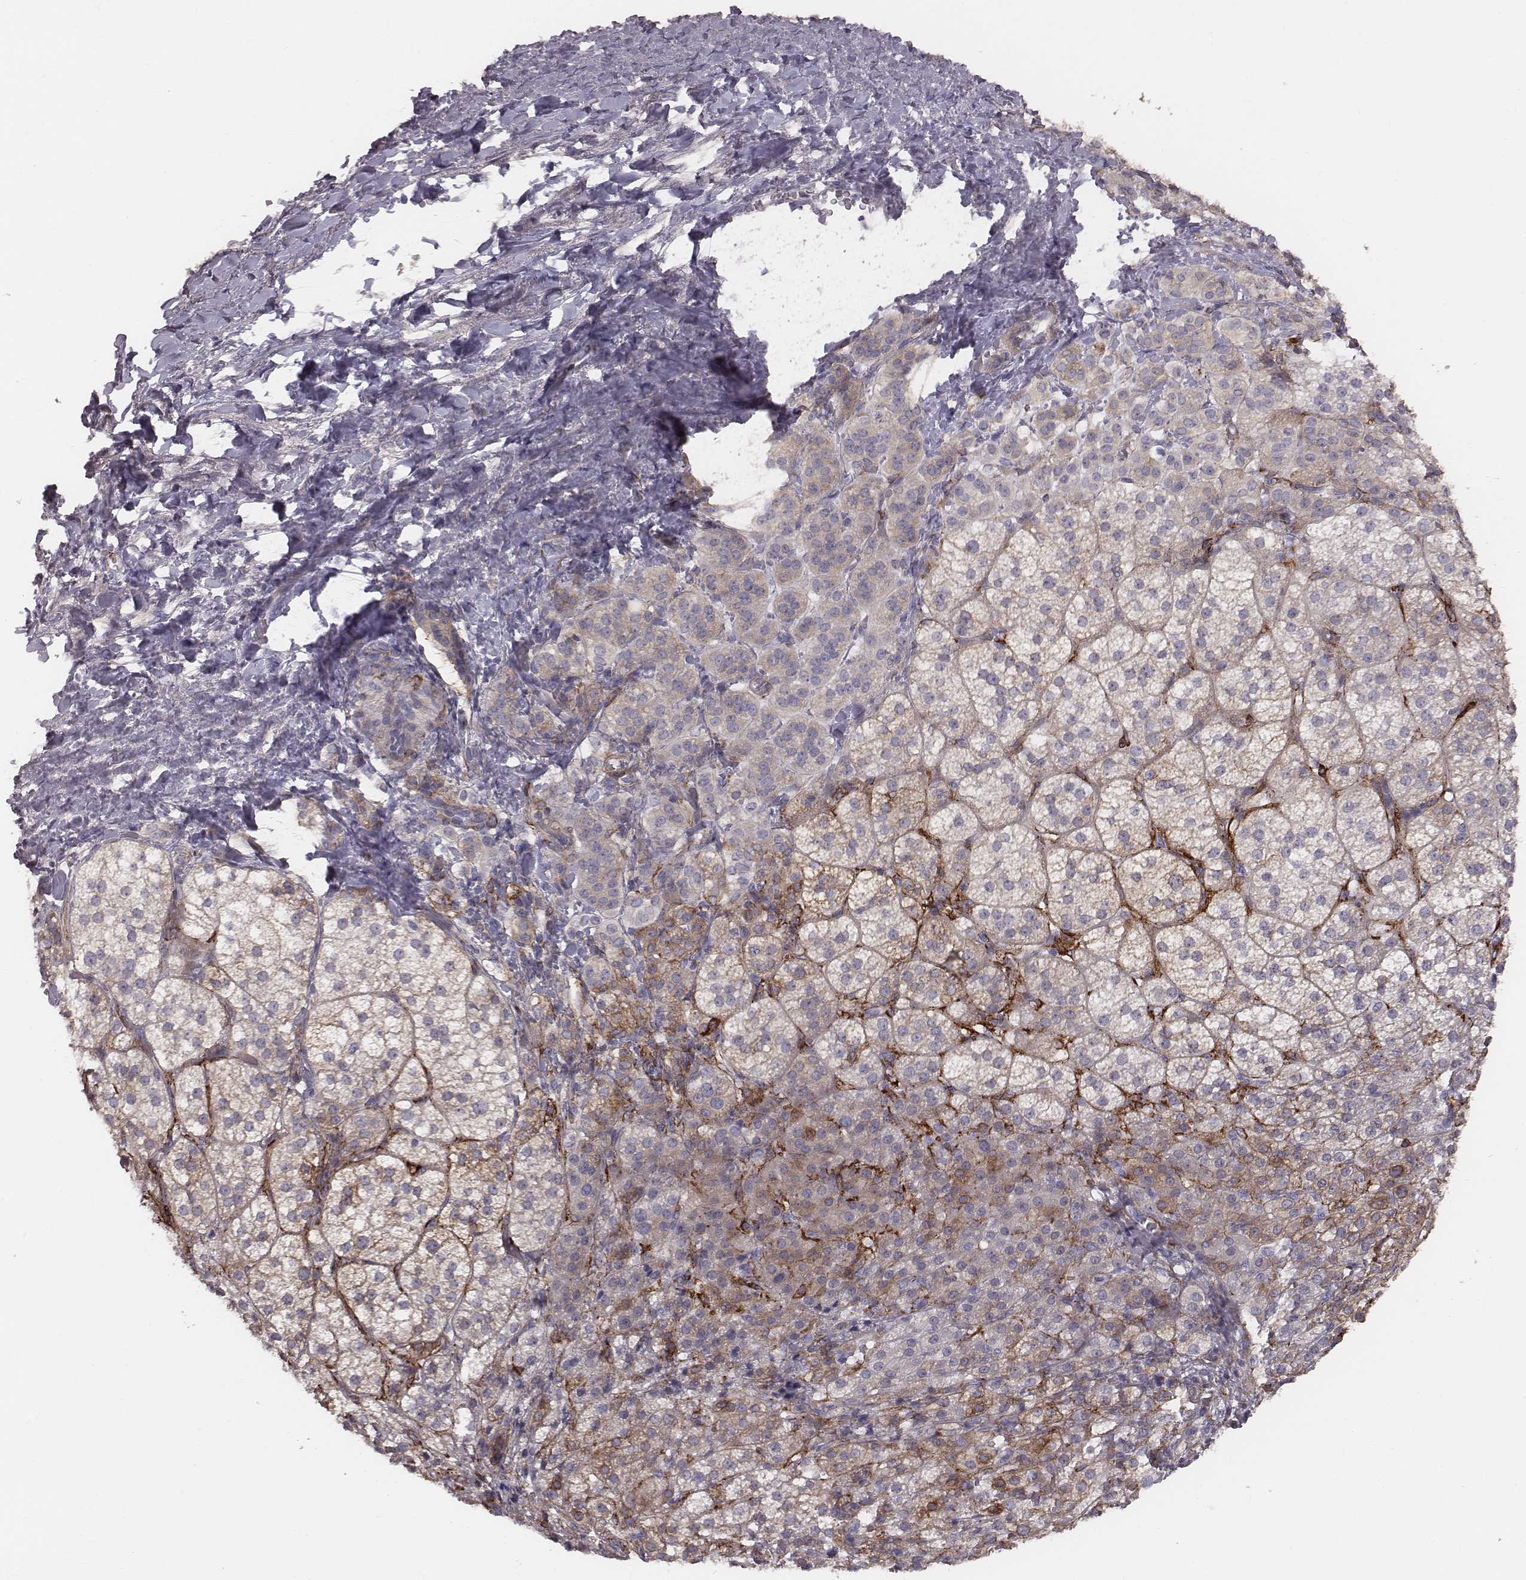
{"staining": {"intensity": "moderate", "quantity": "25%-75%", "location": "cytoplasmic/membranous"}, "tissue": "adrenal gland", "cell_type": "Glandular cells", "image_type": "normal", "snomed": [{"axis": "morphology", "description": "Normal tissue, NOS"}, {"axis": "topography", "description": "Adrenal gland"}], "caption": "Immunohistochemical staining of normal adrenal gland shows medium levels of moderate cytoplasmic/membranous expression in about 25%-75% of glandular cells. (Brightfield microscopy of DAB IHC at high magnification).", "gene": "PRKCZ", "patient": {"sex": "female", "age": 60}}